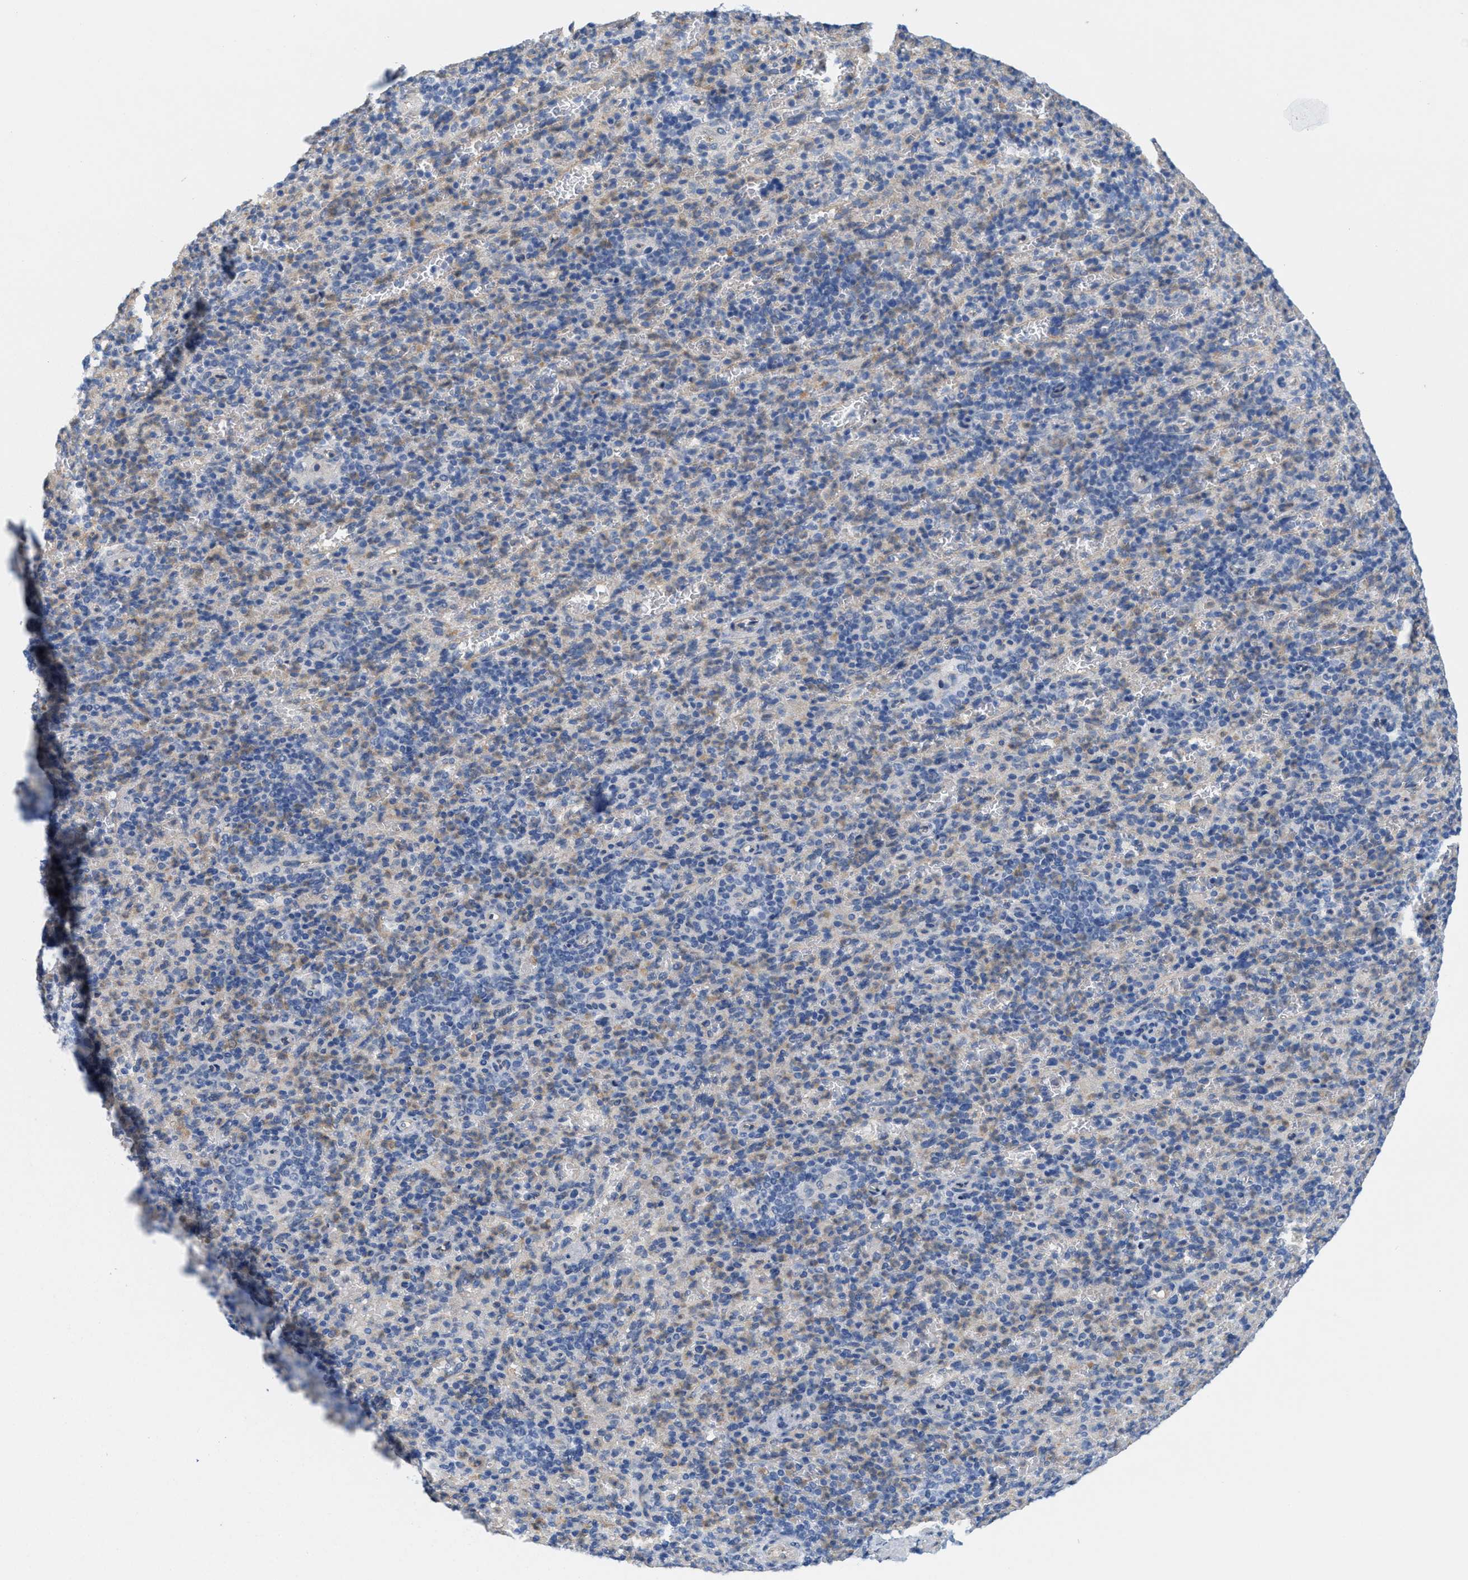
{"staining": {"intensity": "negative", "quantity": "none", "location": "none"}, "tissue": "spleen", "cell_type": "Cells in red pulp", "image_type": "normal", "snomed": [{"axis": "morphology", "description": "Normal tissue, NOS"}, {"axis": "topography", "description": "Spleen"}], "caption": "High power microscopy micrograph of an immunohistochemistry image of benign spleen, revealing no significant expression in cells in red pulp. Nuclei are stained in blue.", "gene": "CPA2", "patient": {"sex": "female", "age": 74}}